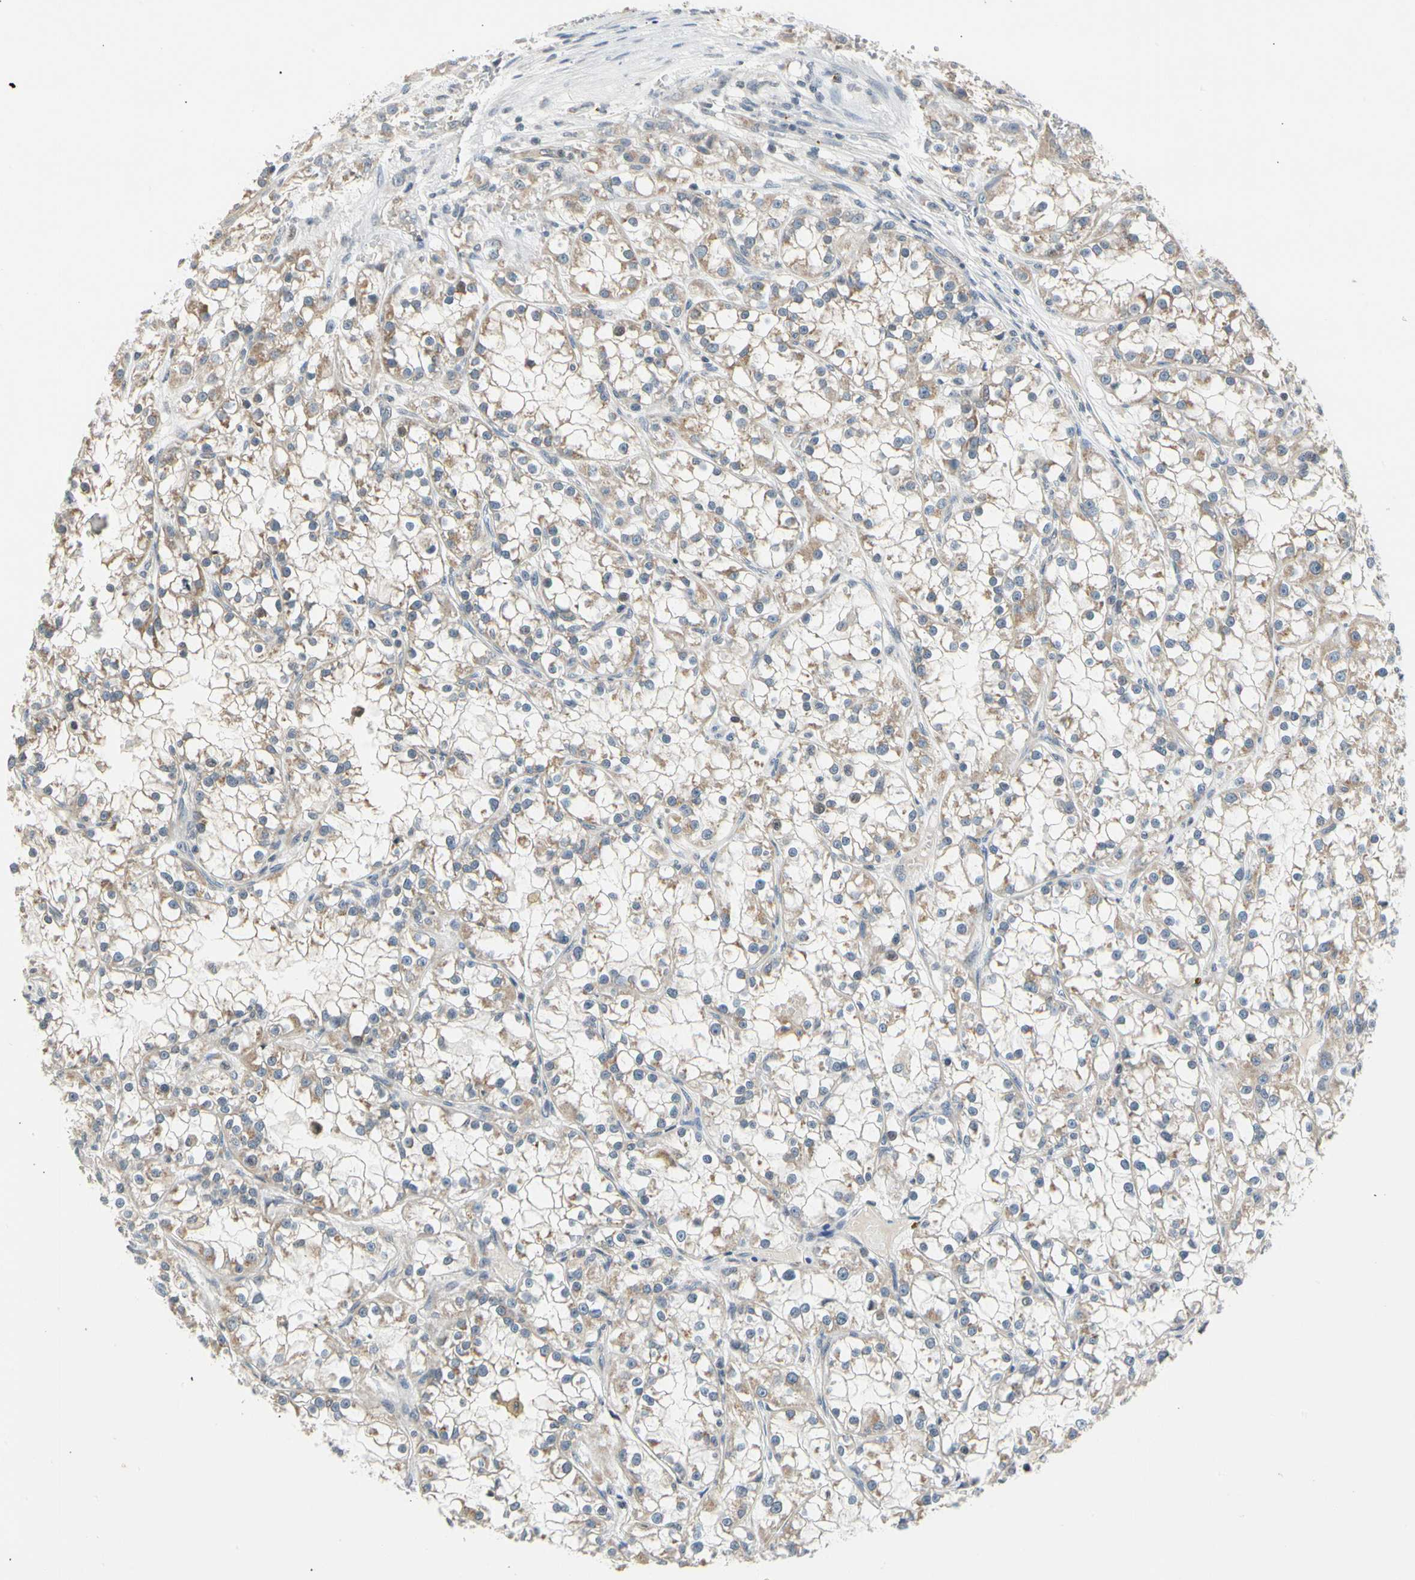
{"staining": {"intensity": "weak", "quantity": ">75%", "location": "cytoplasmic/membranous,nuclear"}, "tissue": "renal cancer", "cell_type": "Tumor cells", "image_type": "cancer", "snomed": [{"axis": "morphology", "description": "Adenocarcinoma, NOS"}, {"axis": "topography", "description": "Kidney"}], "caption": "Immunohistochemical staining of human renal adenocarcinoma demonstrates low levels of weak cytoplasmic/membranous and nuclear protein expression in about >75% of tumor cells.", "gene": "SOX30", "patient": {"sex": "female", "age": 52}}